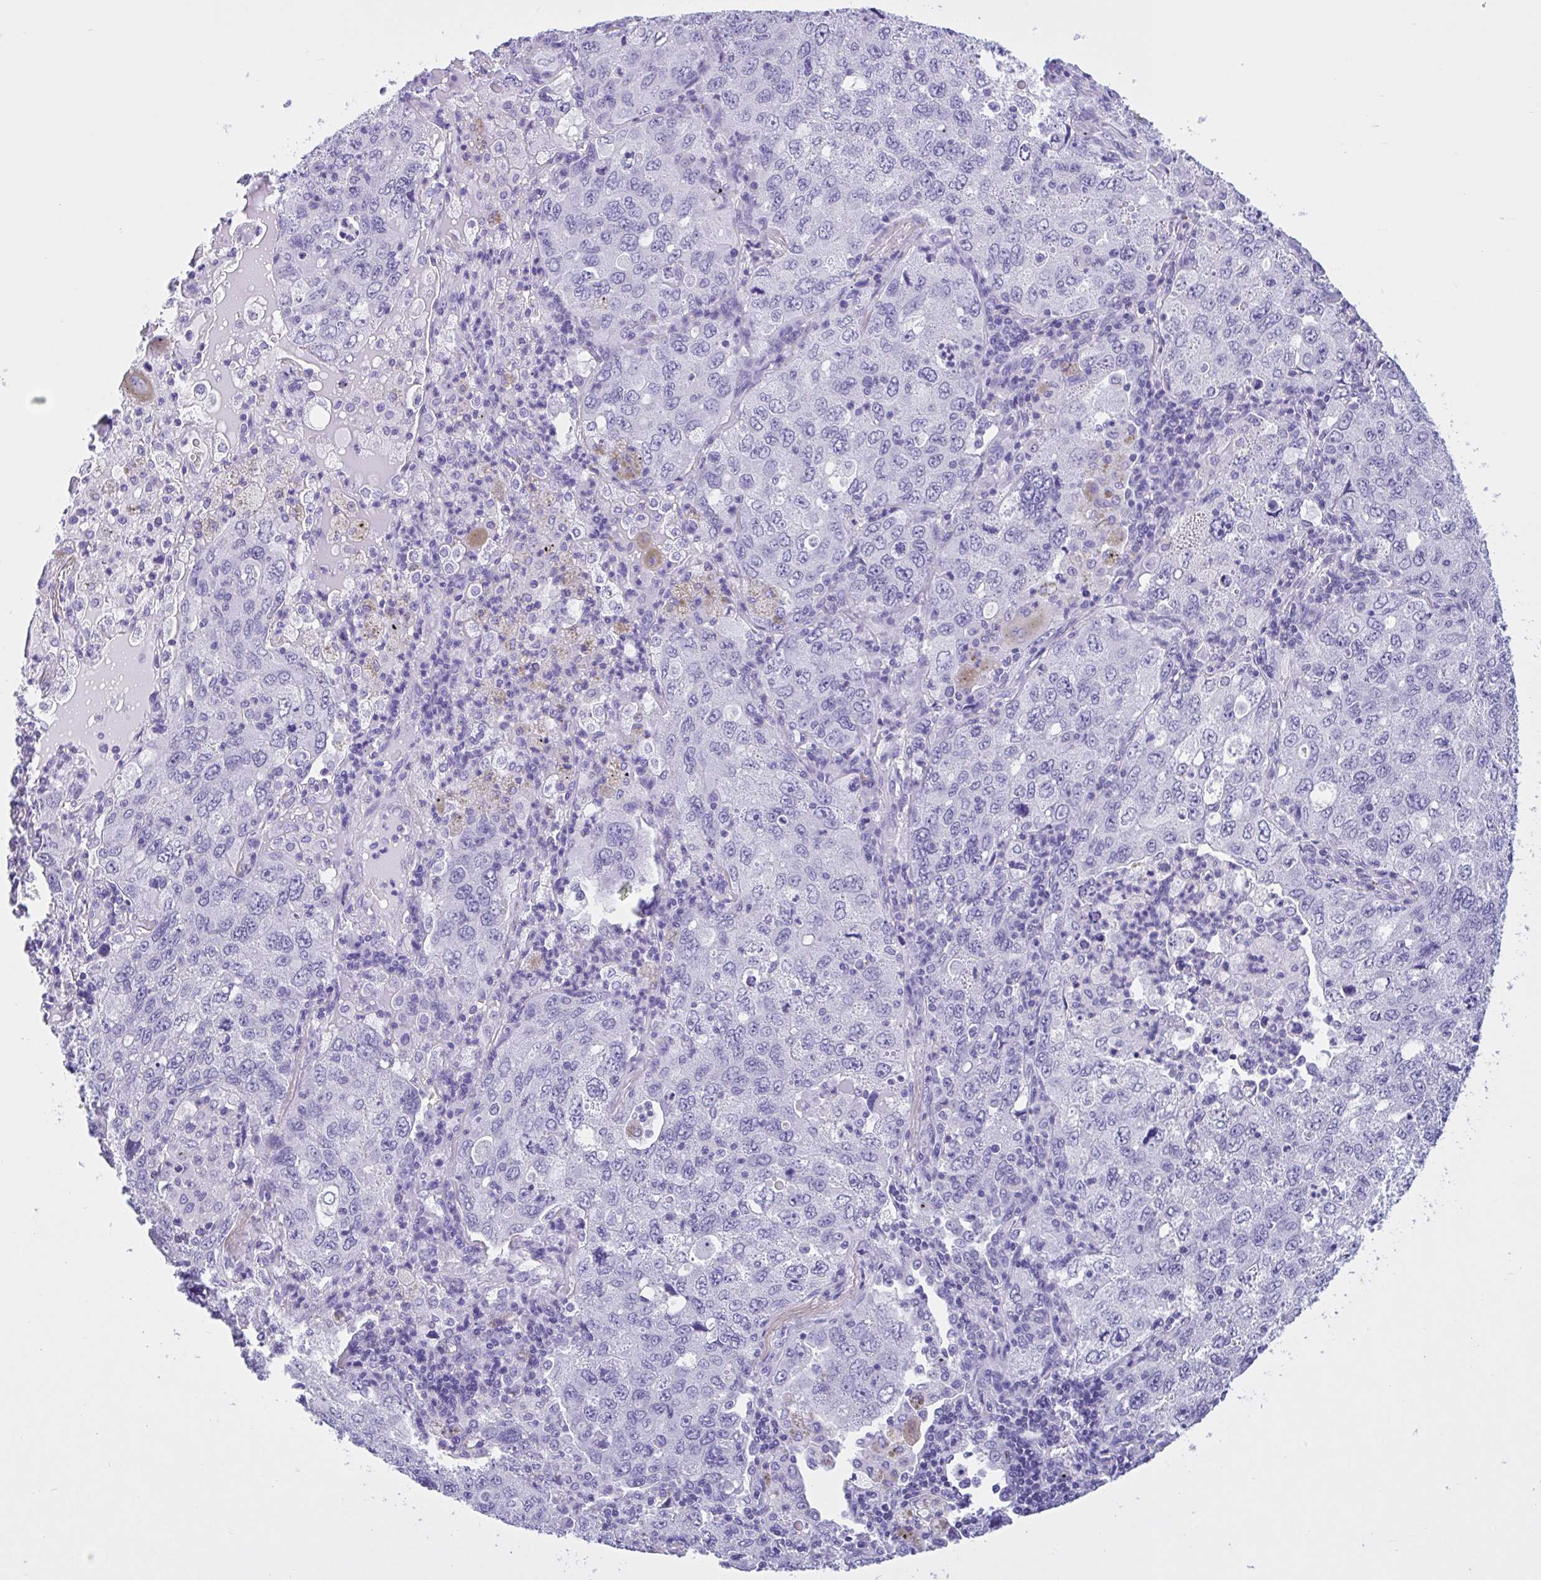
{"staining": {"intensity": "negative", "quantity": "none", "location": "none"}, "tissue": "lung cancer", "cell_type": "Tumor cells", "image_type": "cancer", "snomed": [{"axis": "morphology", "description": "Adenocarcinoma, NOS"}, {"axis": "topography", "description": "Lung"}], "caption": "Image shows no significant protein expression in tumor cells of lung cancer.", "gene": "IAPP", "patient": {"sex": "female", "age": 57}}